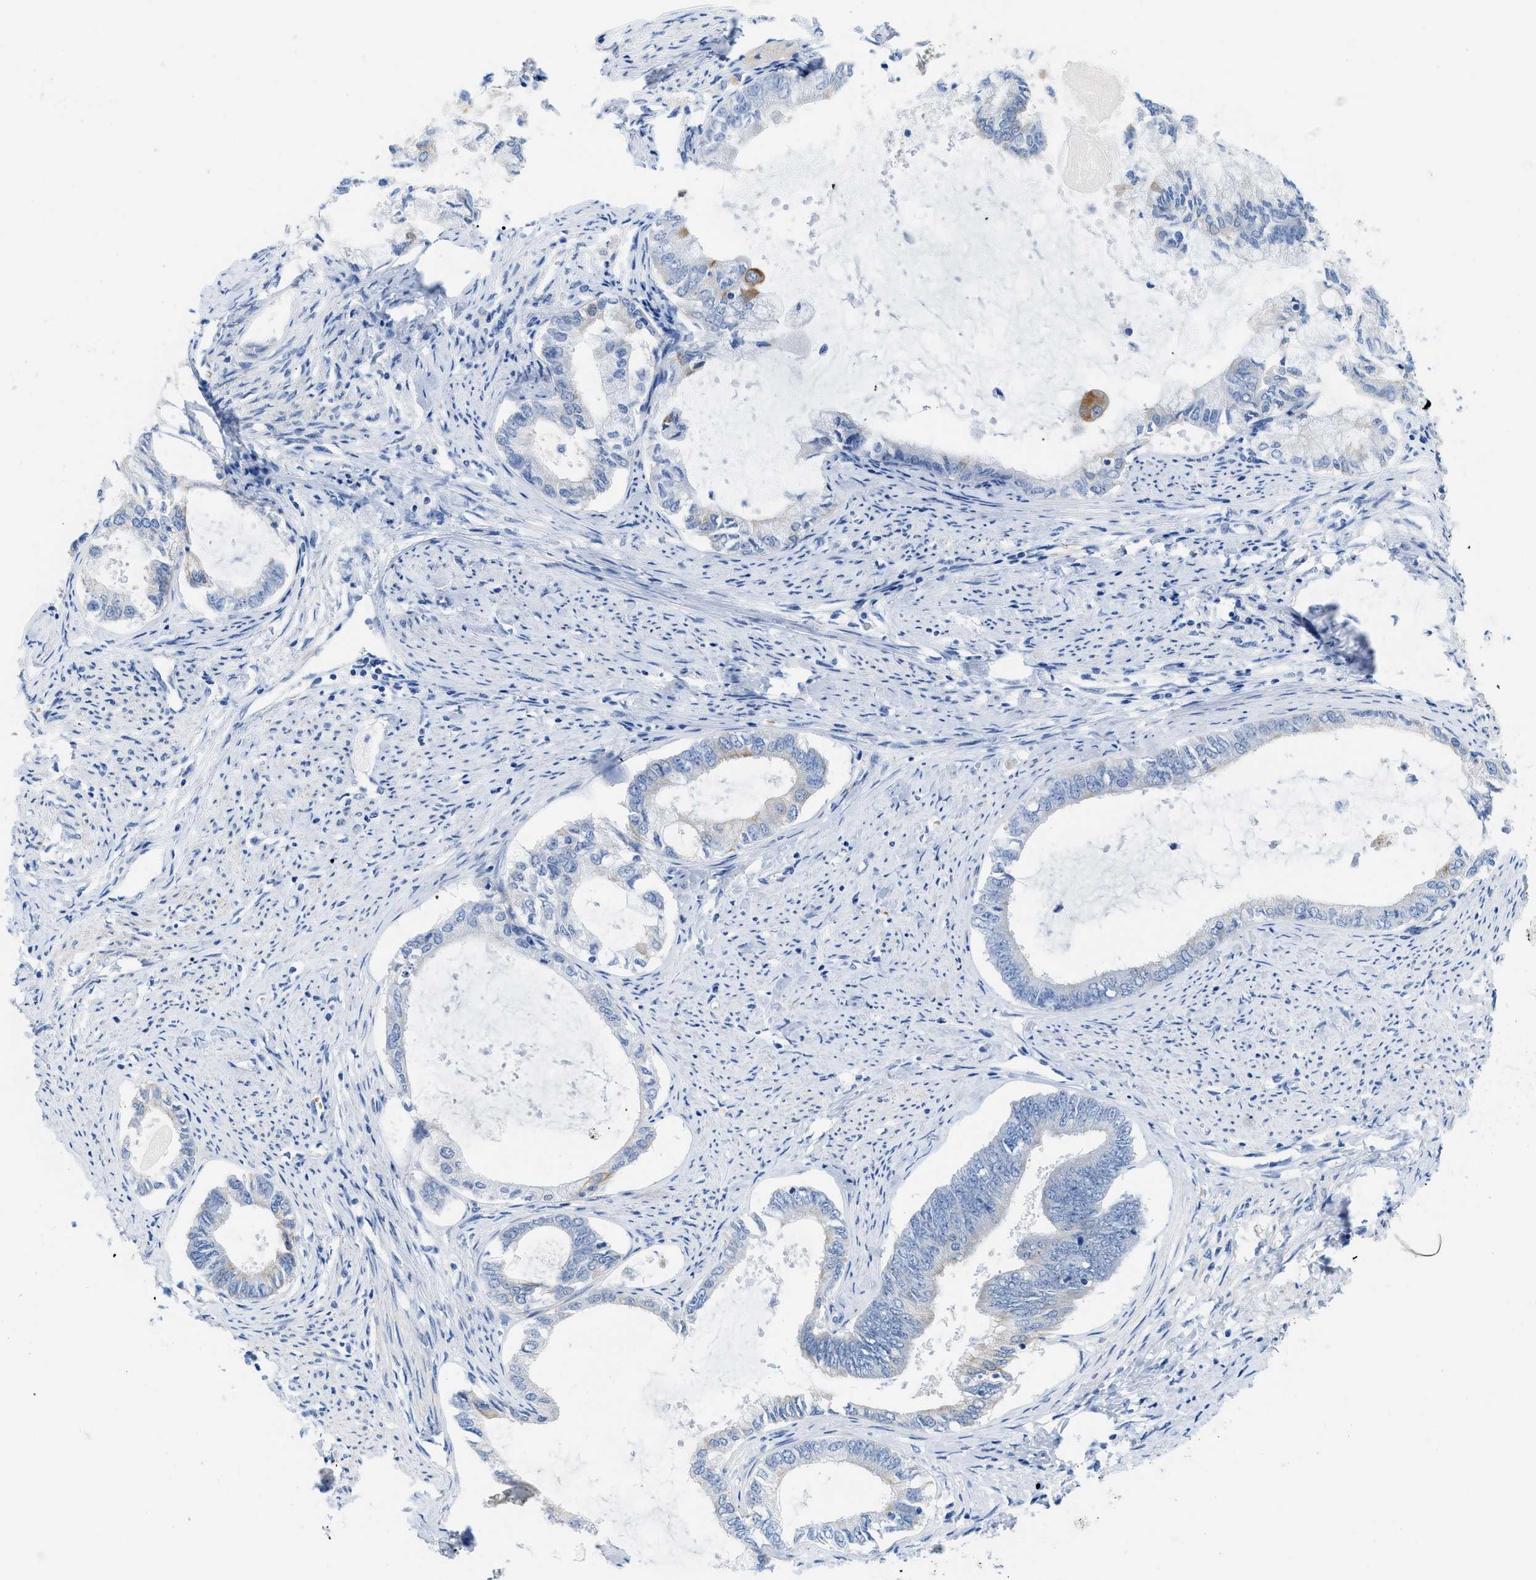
{"staining": {"intensity": "negative", "quantity": "none", "location": "none"}, "tissue": "endometrial cancer", "cell_type": "Tumor cells", "image_type": "cancer", "snomed": [{"axis": "morphology", "description": "Adenocarcinoma, NOS"}, {"axis": "topography", "description": "Endometrium"}], "caption": "High magnification brightfield microscopy of endometrial cancer stained with DAB (3,3'-diaminobenzidine) (brown) and counterstained with hematoxylin (blue): tumor cells show no significant expression.", "gene": "BPGM", "patient": {"sex": "female", "age": 86}}